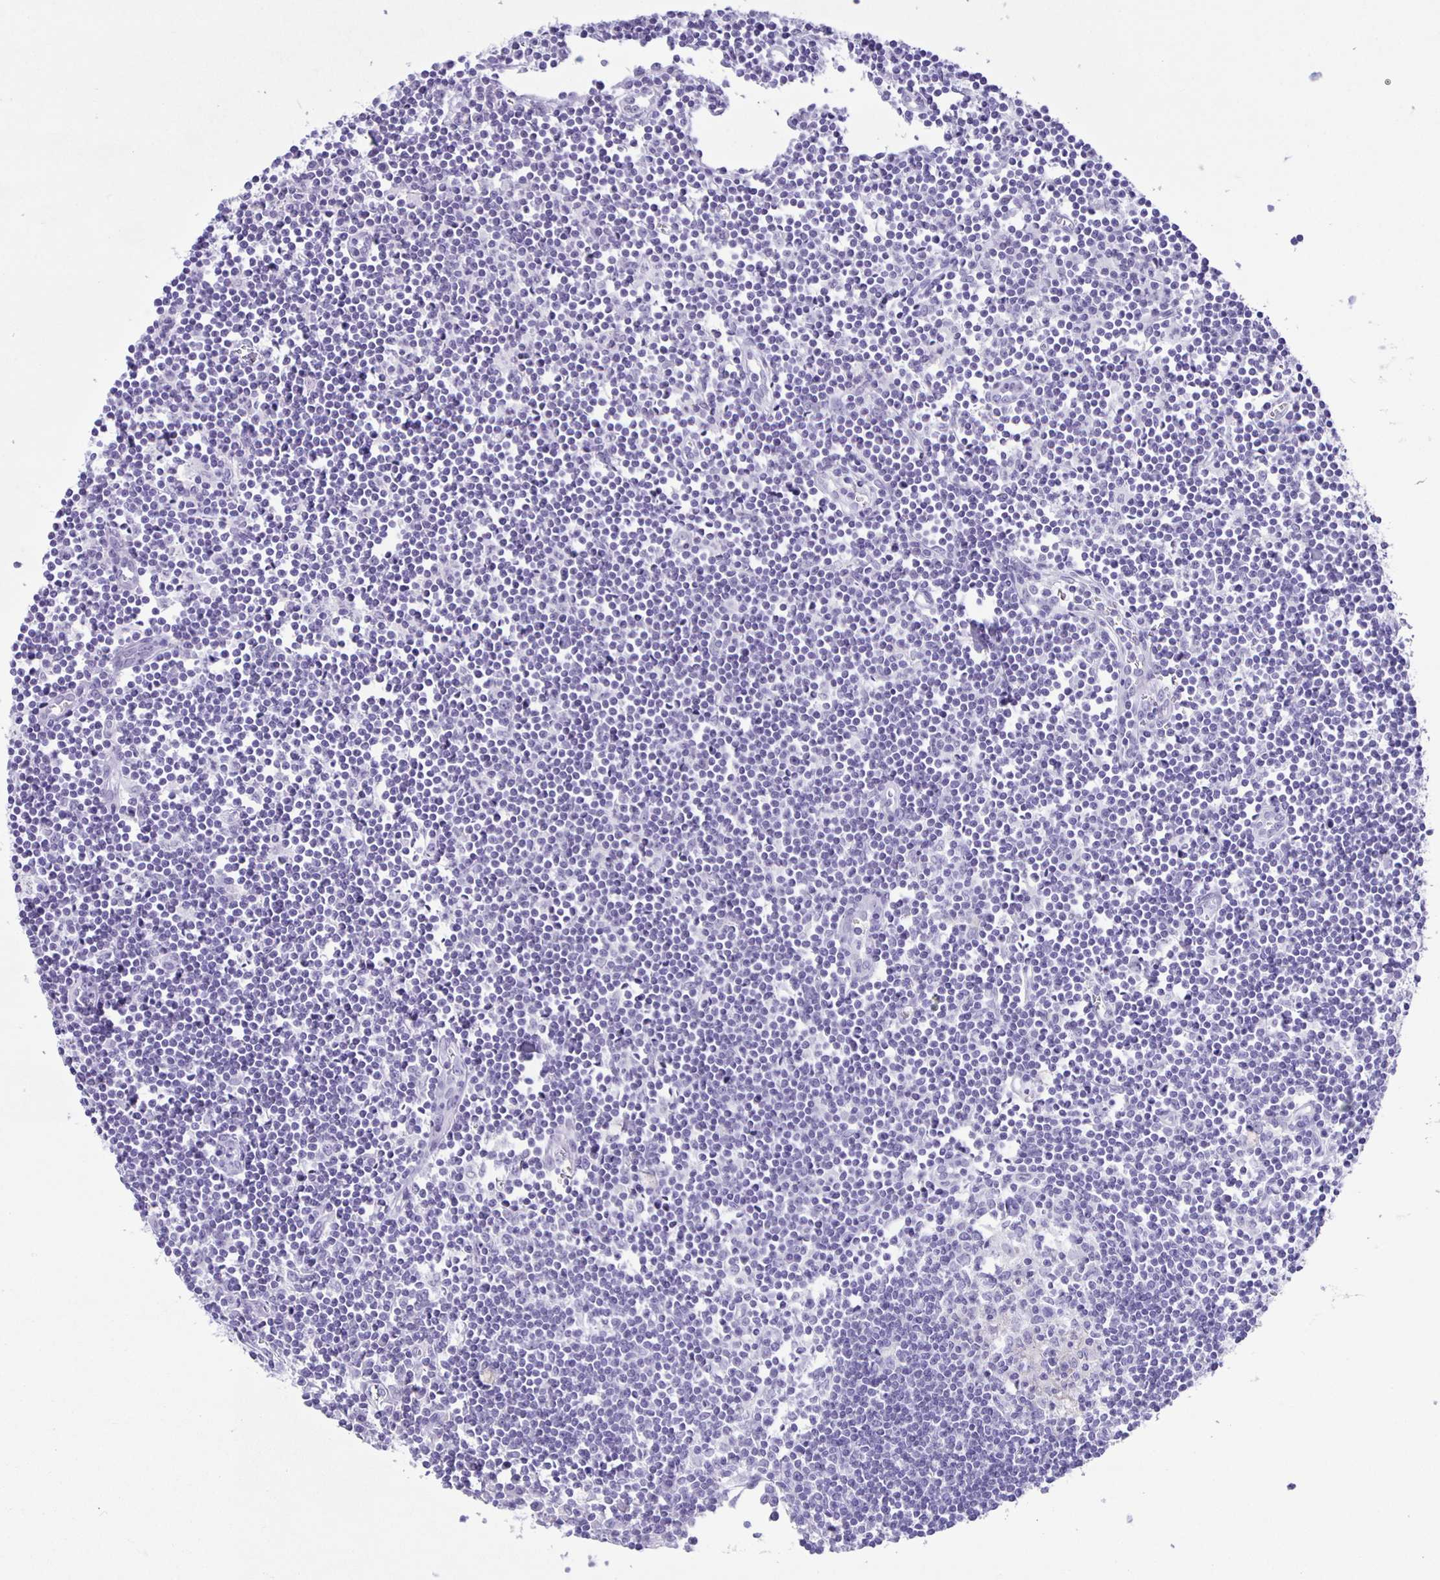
{"staining": {"intensity": "negative", "quantity": "none", "location": "none"}, "tissue": "lymph node", "cell_type": "Germinal center cells", "image_type": "normal", "snomed": [{"axis": "morphology", "description": "Normal tissue, NOS"}, {"axis": "topography", "description": "Lymph node"}], "caption": "This is an IHC photomicrograph of benign human lymph node. There is no expression in germinal center cells.", "gene": "EZHIP", "patient": {"sex": "female", "age": 65}}